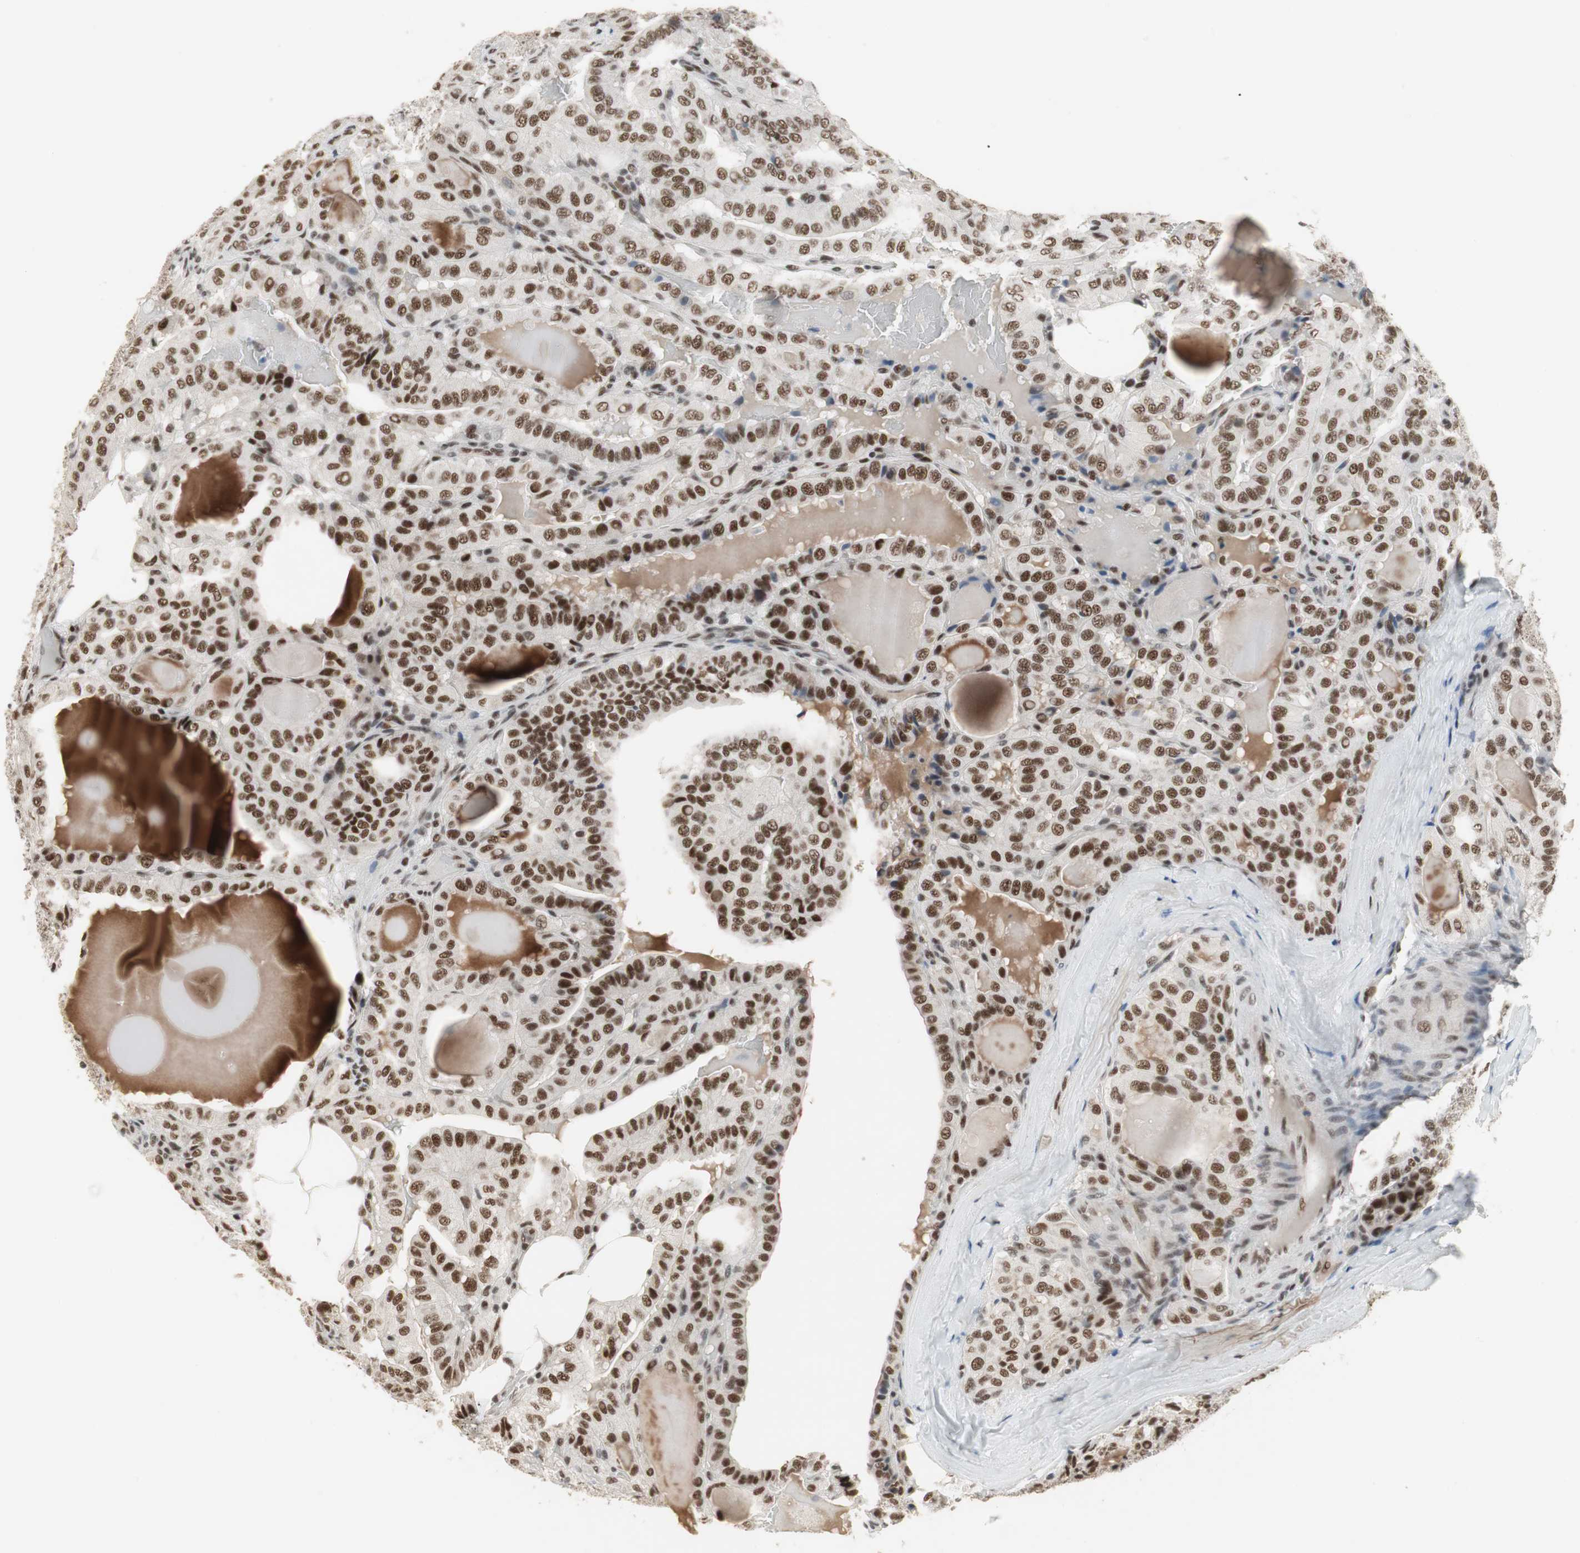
{"staining": {"intensity": "strong", "quantity": ">75%", "location": "nuclear"}, "tissue": "thyroid cancer", "cell_type": "Tumor cells", "image_type": "cancer", "snomed": [{"axis": "morphology", "description": "Papillary adenocarcinoma, NOS"}, {"axis": "topography", "description": "Thyroid gland"}], "caption": "This micrograph reveals immunohistochemistry staining of human thyroid cancer, with high strong nuclear expression in about >75% of tumor cells.", "gene": "RTF1", "patient": {"sex": "male", "age": 77}}